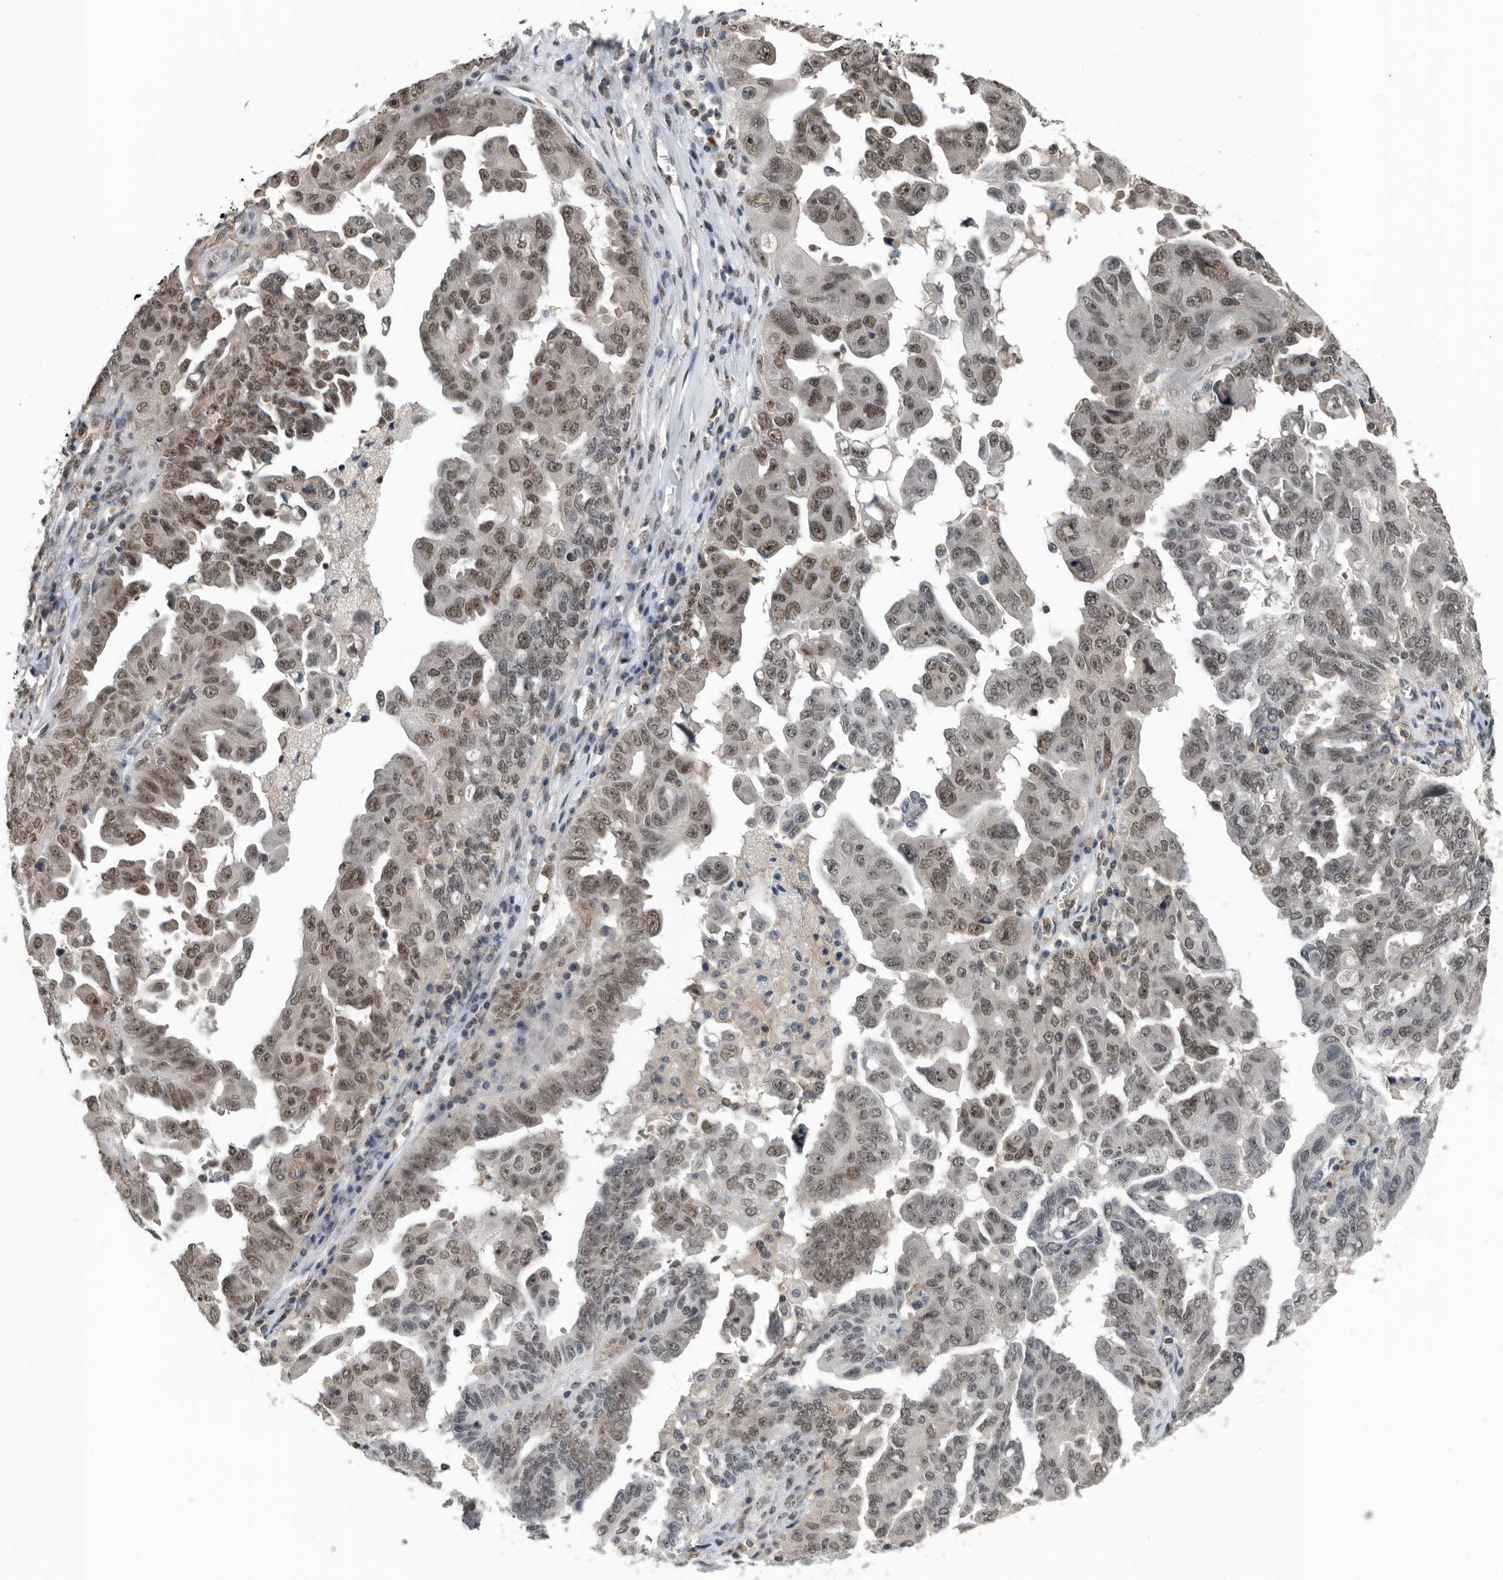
{"staining": {"intensity": "moderate", "quantity": "25%-75%", "location": "nuclear"}, "tissue": "ovarian cancer", "cell_type": "Tumor cells", "image_type": "cancer", "snomed": [{"axis": "morphology", "description": "Carcinoma, endometroid"}, {"axis": "topography", "description": "Ovary"}], "caption": "Protein expression by immunohistochemistry (IHC) shows moderate nuclear staining in about 25%-75% of tumor cells in ovarian endometroid carcinoma.", "gene": "ZNF260", "patient": {"sex": "female", "age": 62}}